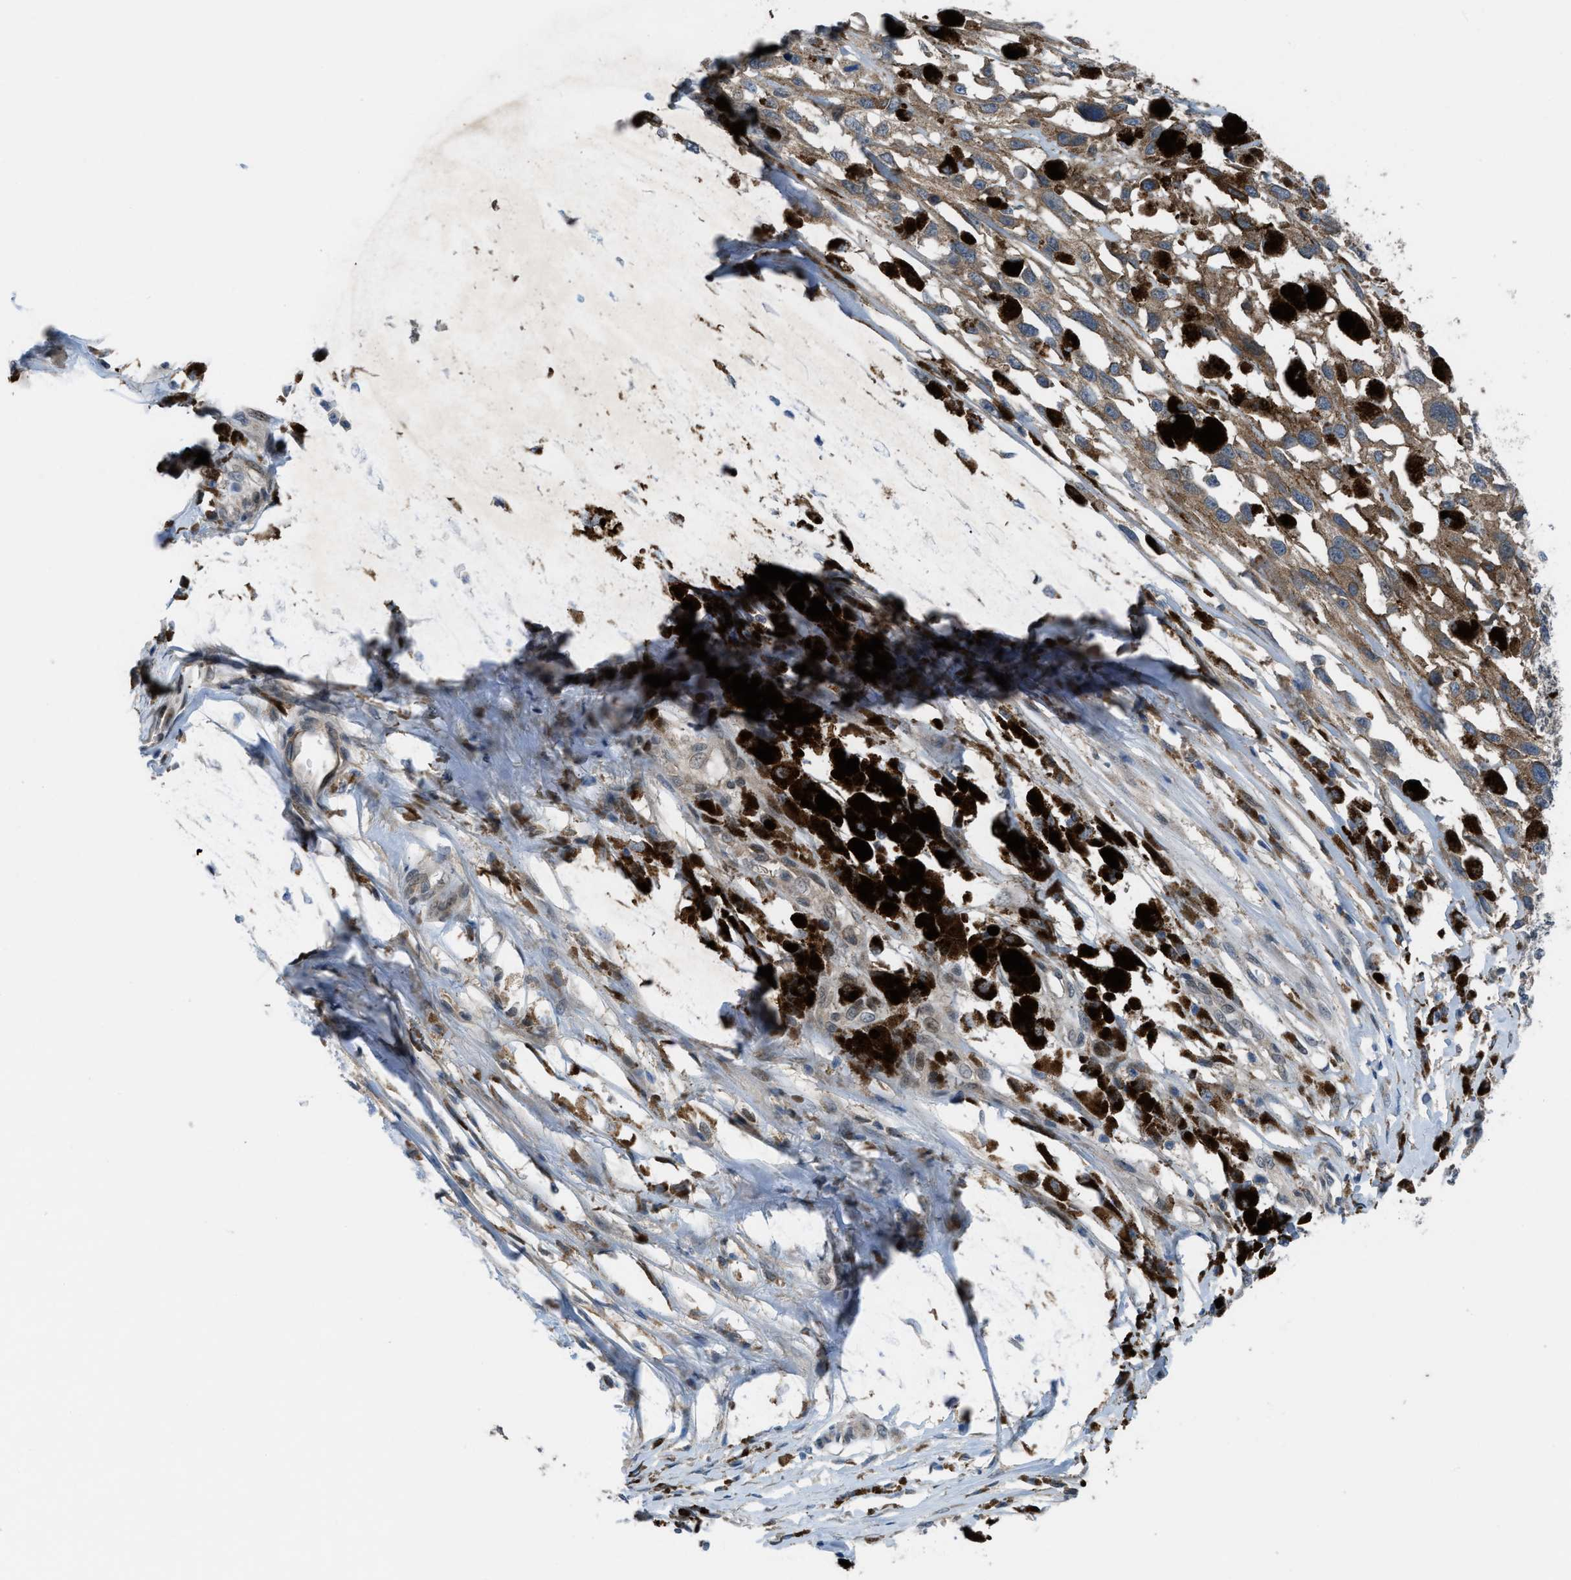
{"staining": {"intensity": "weak", "quantity": ">75%", "location": "cytoplasmic/membranous"}, "tissue": "melanoma", "cell_type": "Tumor cells", "image_type": "cancer", "snomed": [{"axis": "morphology", "description": "Malignant melanoma, Metastatic site"}, {"axis": "topography", "description": "Lymph node"}], "caption": "Malignant melanoma (metastatic site) was stained to show a protein in brown. There is low levels of weak cytoplasmic/membranous expression in about >75% of tumor cells.", "gene": "BAZ2B", "patient": {"sex": "male", "age": 59}}